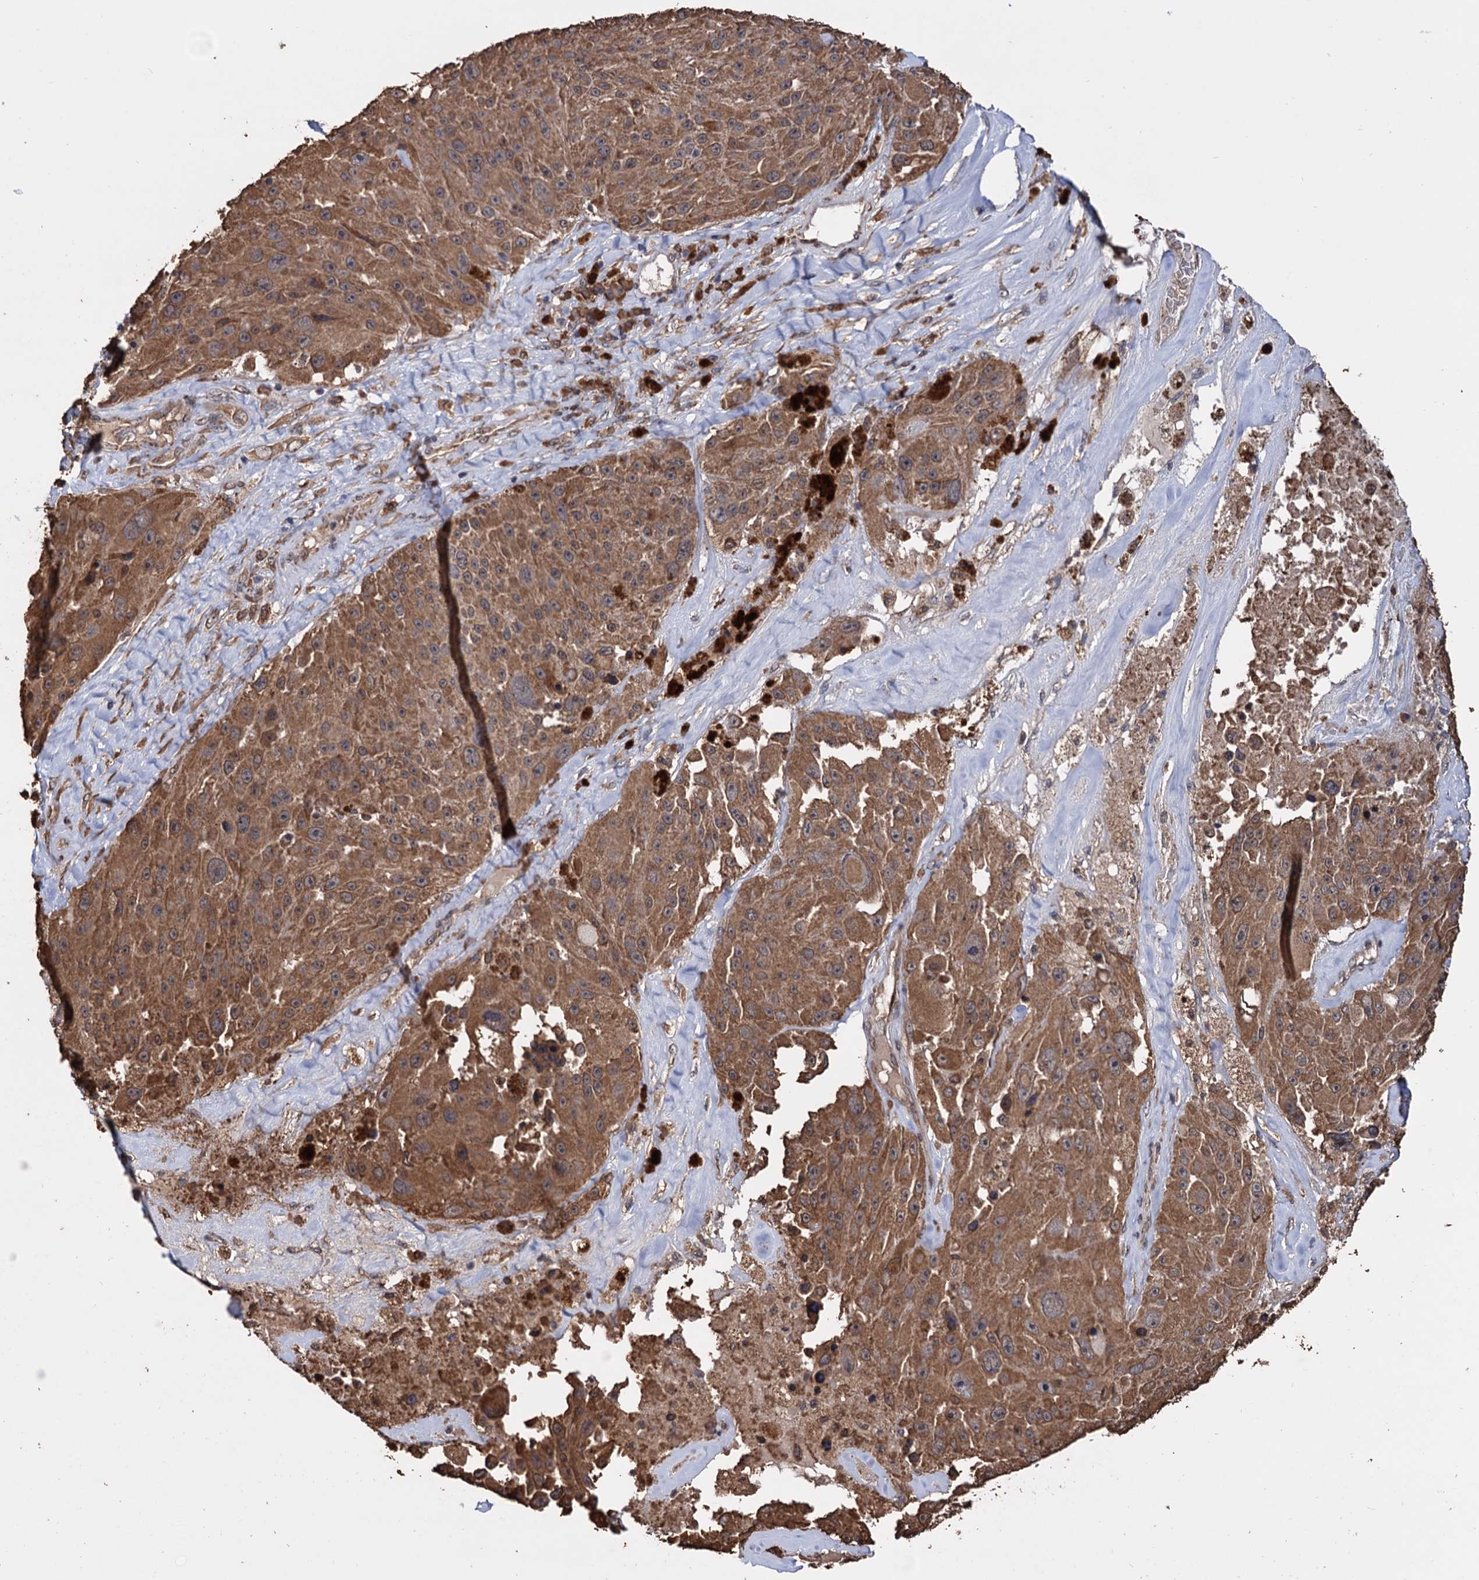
{"staining": {"intensity": "moderate", "quantity": ">75%", "location": "cytoplasmic/membranous"}, "tissue": "melanoma", "cell_type": "Tumor cells", "image_type": "cancer", "snomed": [{"axis": "morphology", "description": "Malignant melanoma, Metastatic site"}, {"axis": "topography", "description": "Lymph node"}], "caption": "Immunohistochemical staining of human malignant melanoma (metastatic site) demonstrates medium levels of moderate cytoplasmic/membranous protein expression in about >75% of tumor cells.", "gene": "TBC1D12", "patient": {"sex": "male", "age": 62}}